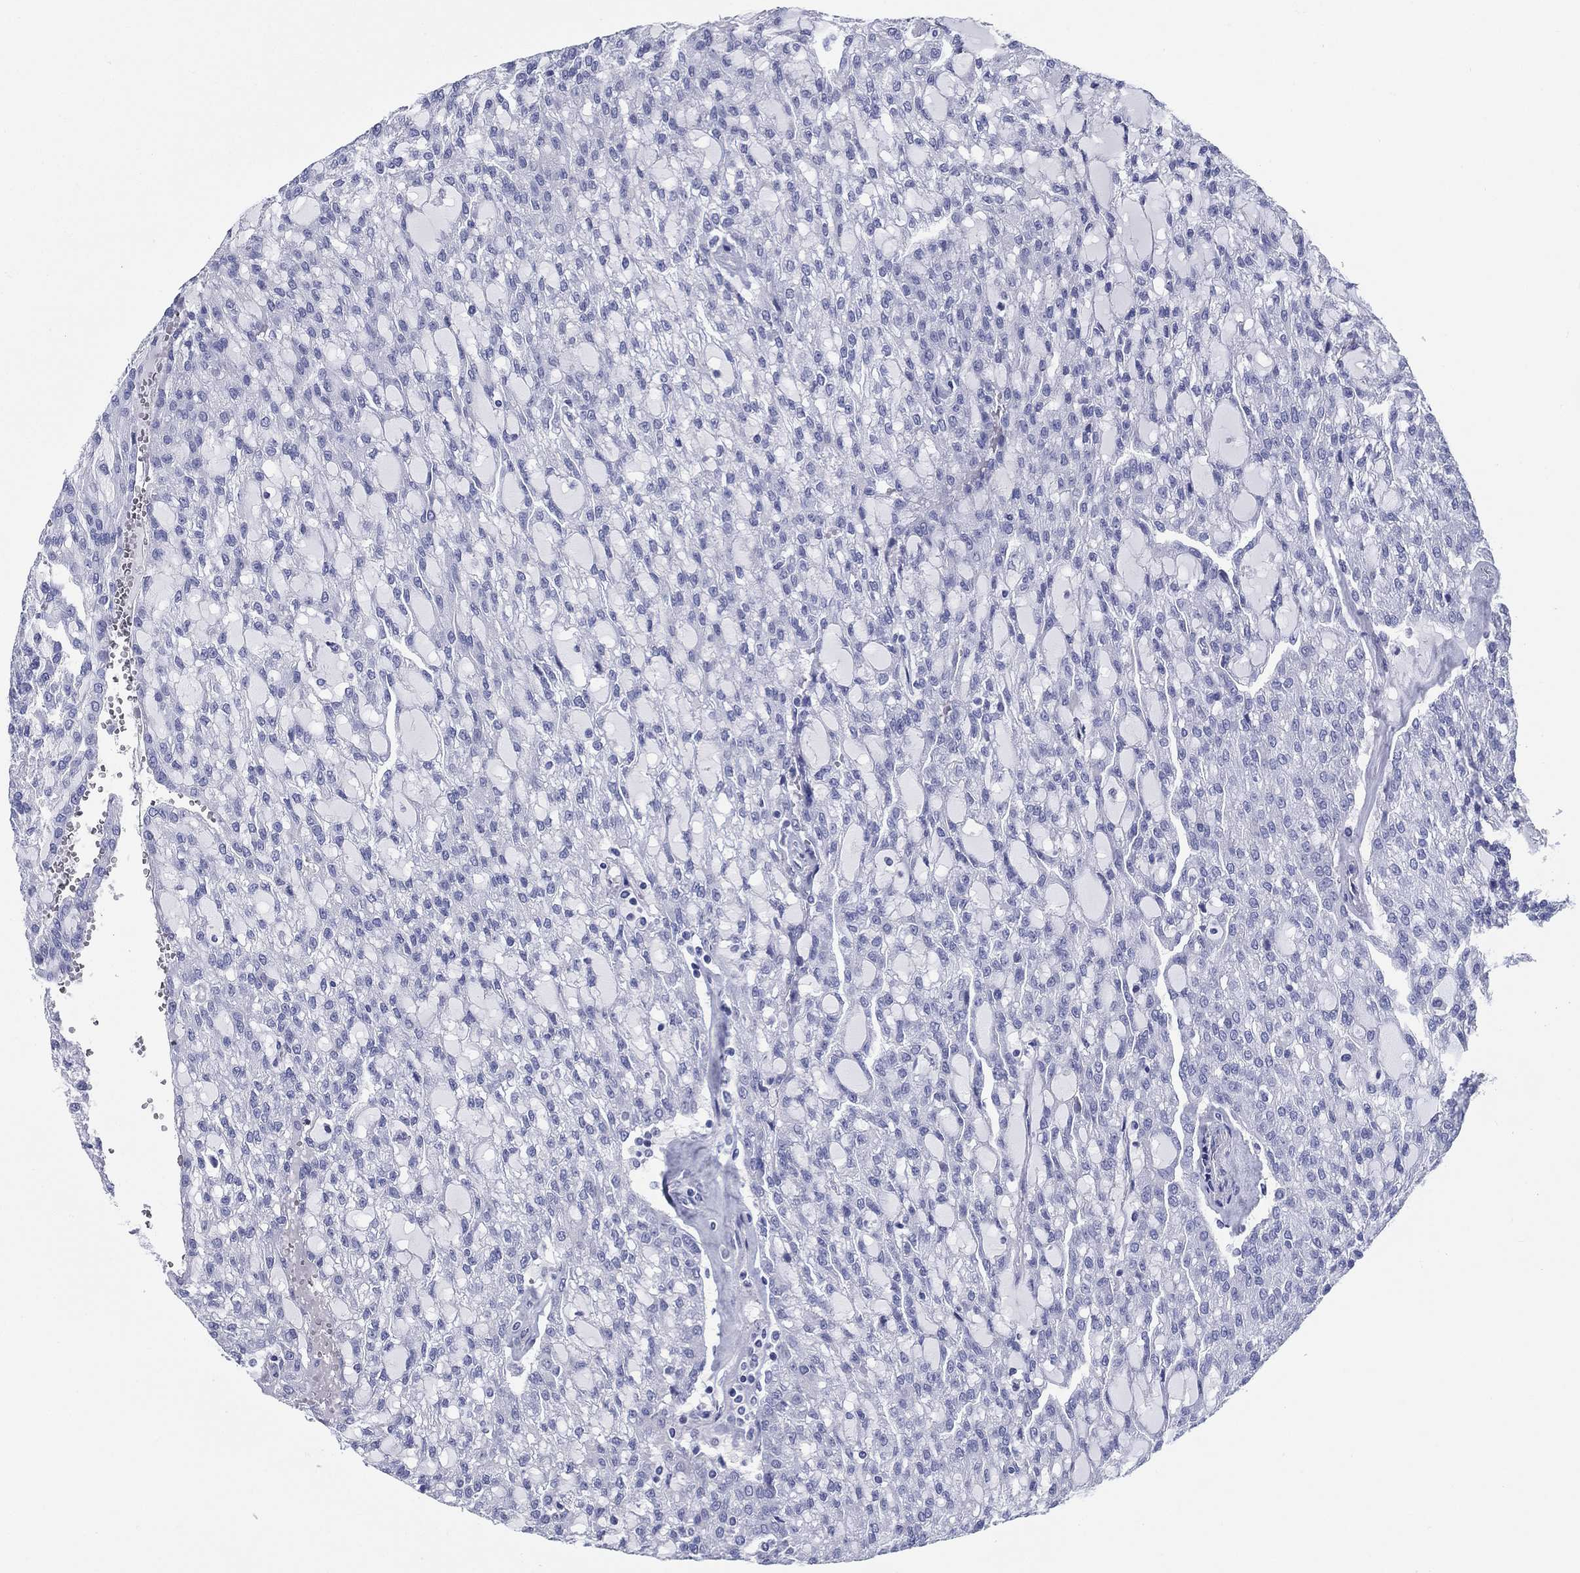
{"staining": {"intensity": "negative", "quantity": "none", "location": "none"}, "tissue": "renal cancer", "cell_type": "Tumor cells", "image_type": "cancer", "snomed": [{"axis": "morphology", "description": "Adenocarcinoma, NOS"}, {"axis": "topography", "description": "Kidney"}], "caption": "Renal cancer was stained to show a protein in brown. There is no significant positivity in tumor cells. (DAB IHC with hematoxylin counter stain).", "gene": "RSPH4A", "patient": {"sex": "male", "age": 63}}